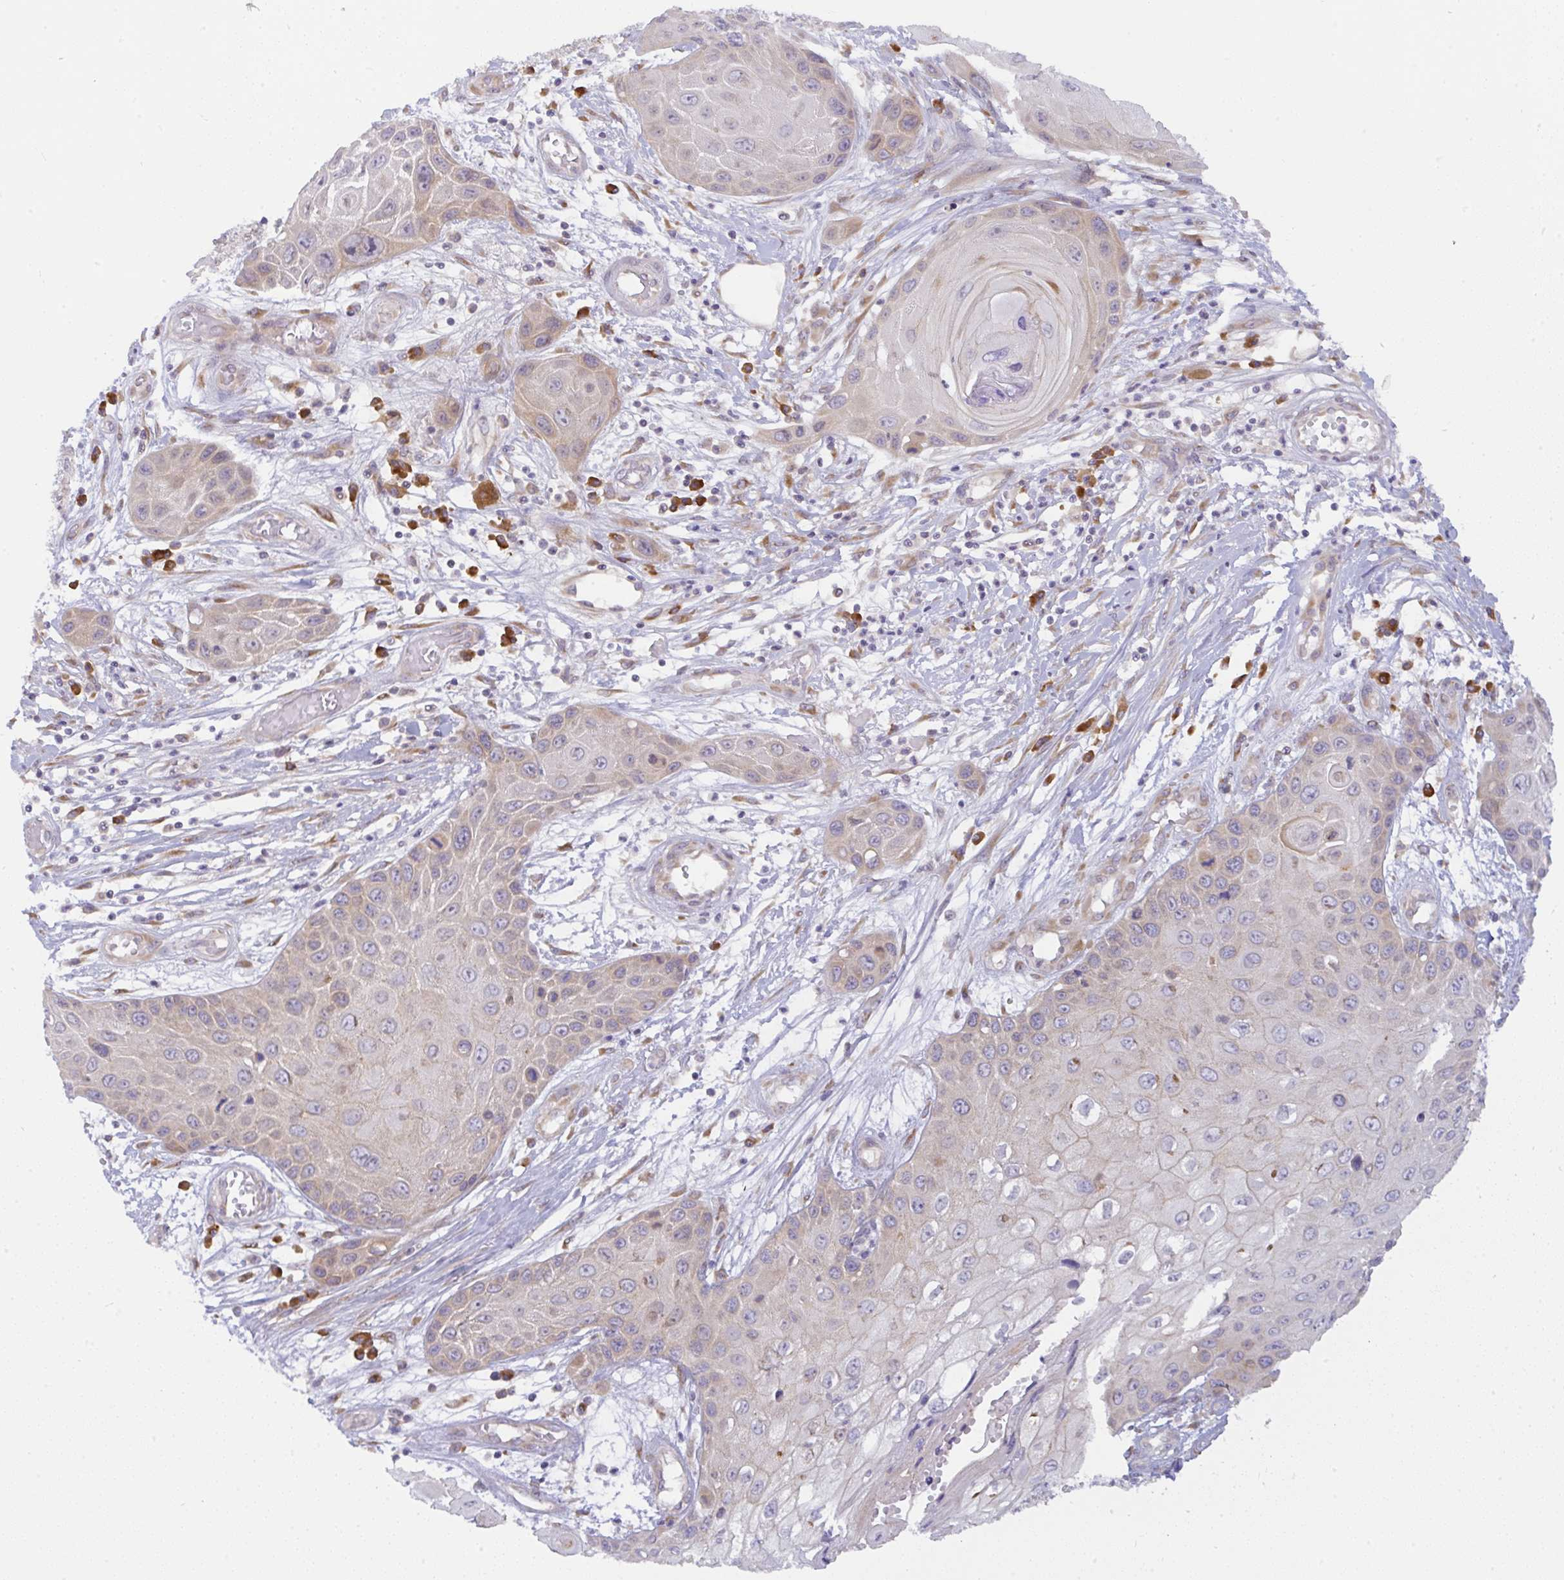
{"staining": {"intensity": "negative", "quantity": "none", "location": "none"}, "tissue": "skin cancer", "cell_type": "Tumor cells", "image_type": "cancer", "snomed": [{"axis": "morphology", "description": "Squamous cell carcinoma, NOS"}, {"axis": "topography", "description": "Skin"}, {"axis": "topography", "description": "Vulva"}], "caption": "Squamous cell carcinoma (skin) stained for a protein using immunohistochemistry reveals no expression tumor cells.", "gene": "DERL2", "patient": {"sex": "female", "age": 44}}